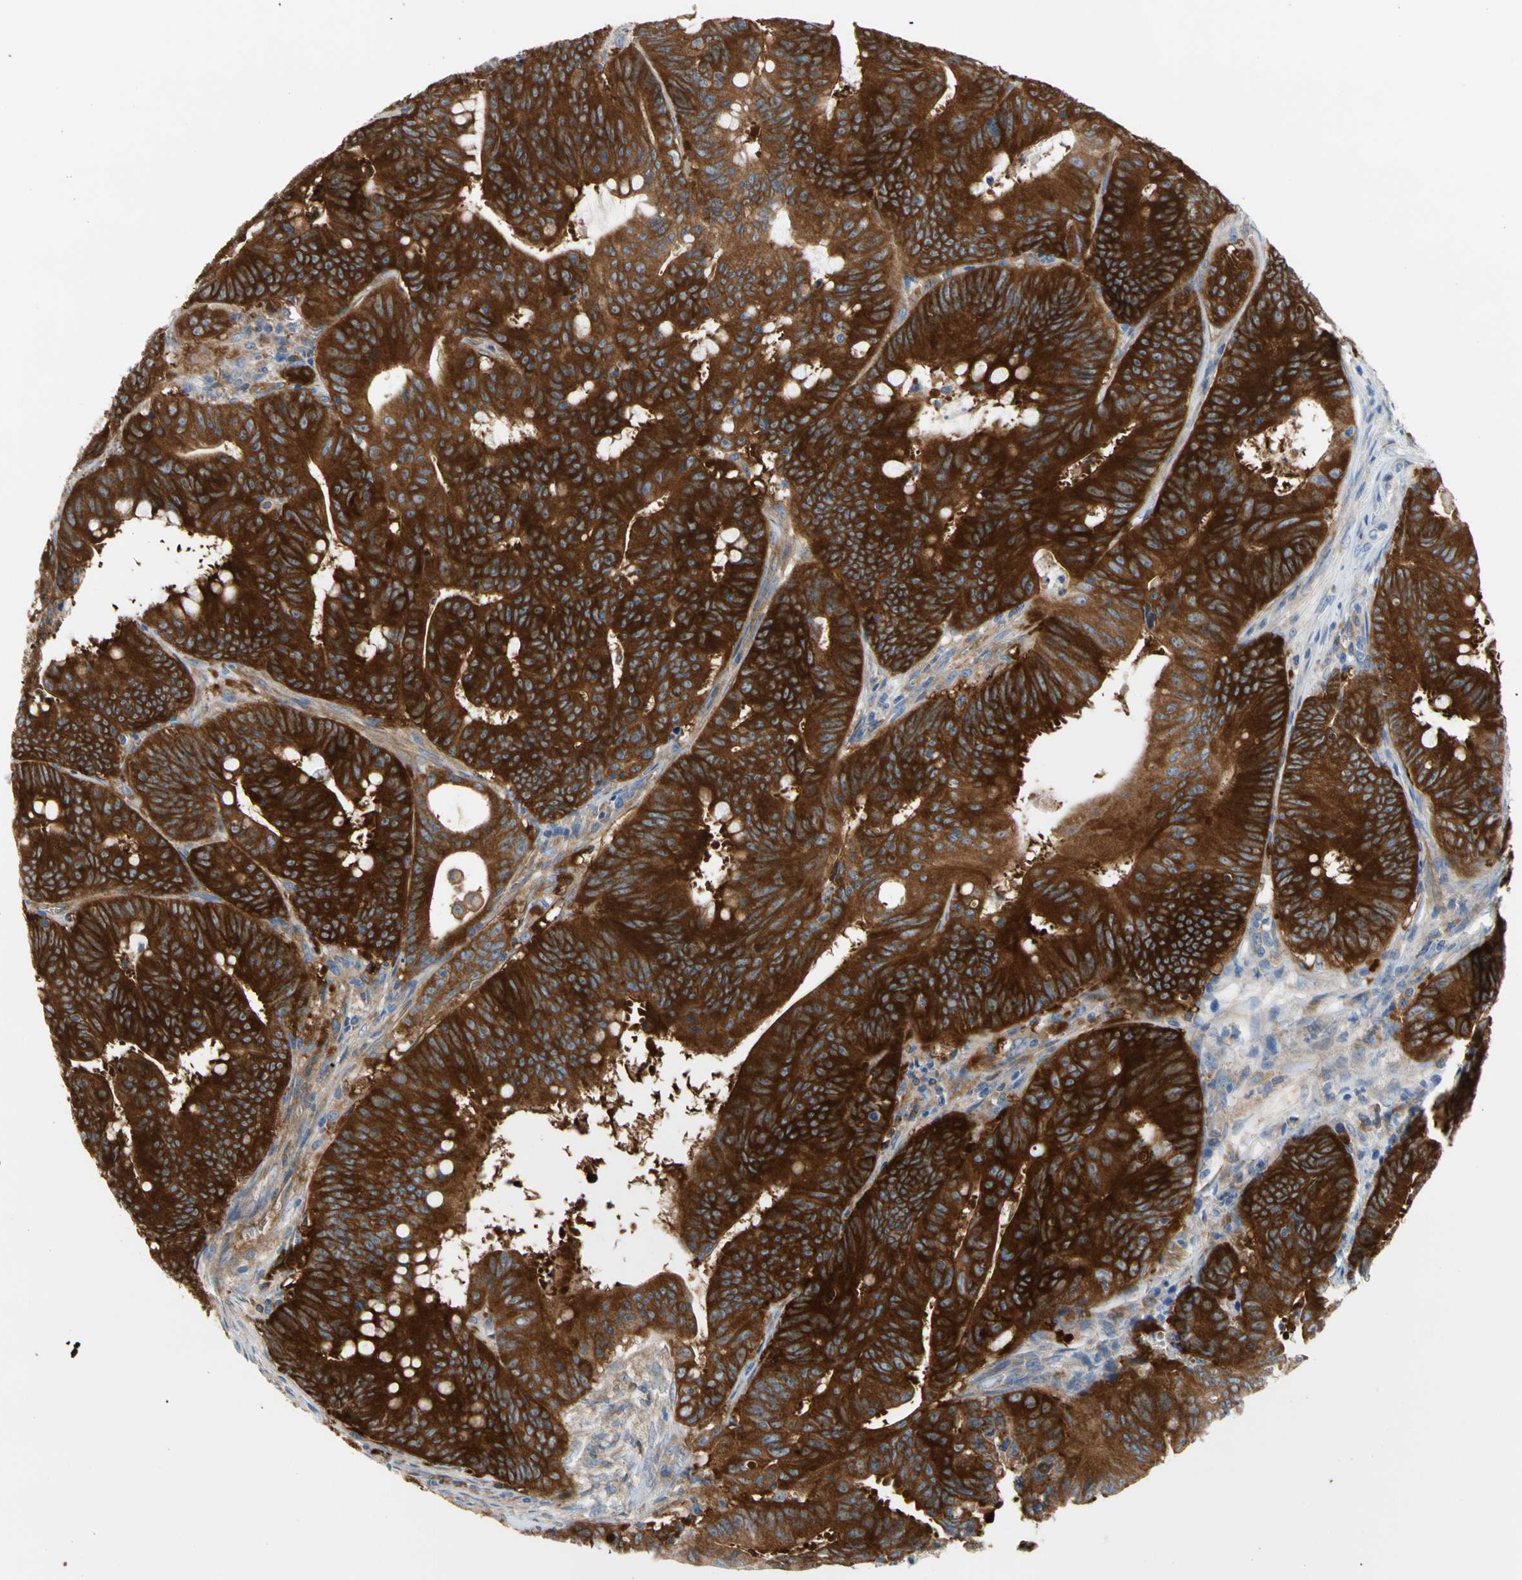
{"staining": {"intensity": "strong", "quantity": ">75%", "location": "cytoplasmic/membranous"}, "tissue": "colorectal cancer", "cell_type": "Tumor cells", "image_type": "cancer", "snomed": [{"axis": "morphology", "description": "Adenocarcinoma, NOS"}, {"axis": "topography", "description": "Colon"}], "caption": "Strong cytoplasmic/membranous protein expression is present in about >75% of tumor cells in adenocarcinoma (colorectal).", "gene": "GPHN", "patient": {"sex": "male", "age": 45}}